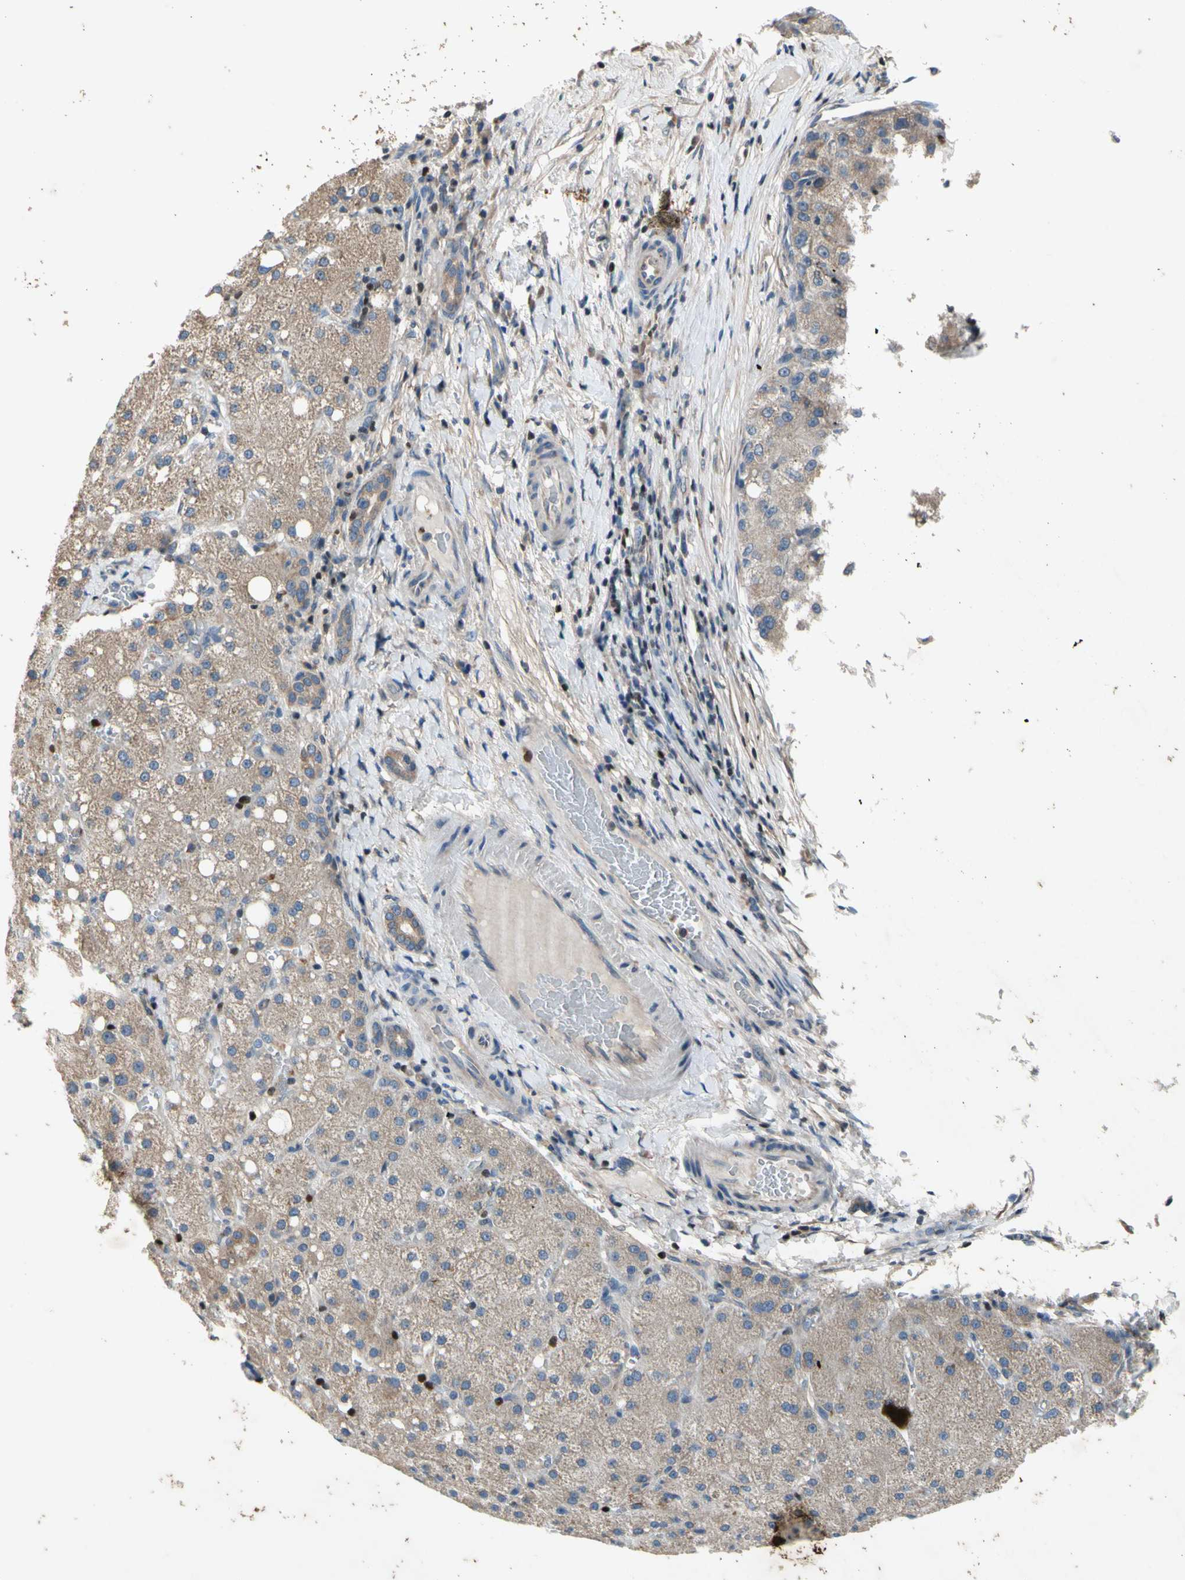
{"staining": {"intensity": "weak", "quantity": ">75%", "location": "cytoplasmic/membranous"}, "tissue": "liver cancer", "cell_type": "Tumor cells", "image_type": "cancer", "snomed": [{"axis": "morphology", "description": "Carcinoma, Hepatocellular, NOS"}, {"axis": "topography", "description": "Liver"}], "caption": "Liver cancer stained with immunohistochemistry (IHC) shows weak cytoplasmic/membranous expression in approximately >75% of tumor cells.", "gene": "TBX21", "patient": {"sex": "male", "age": 80}}